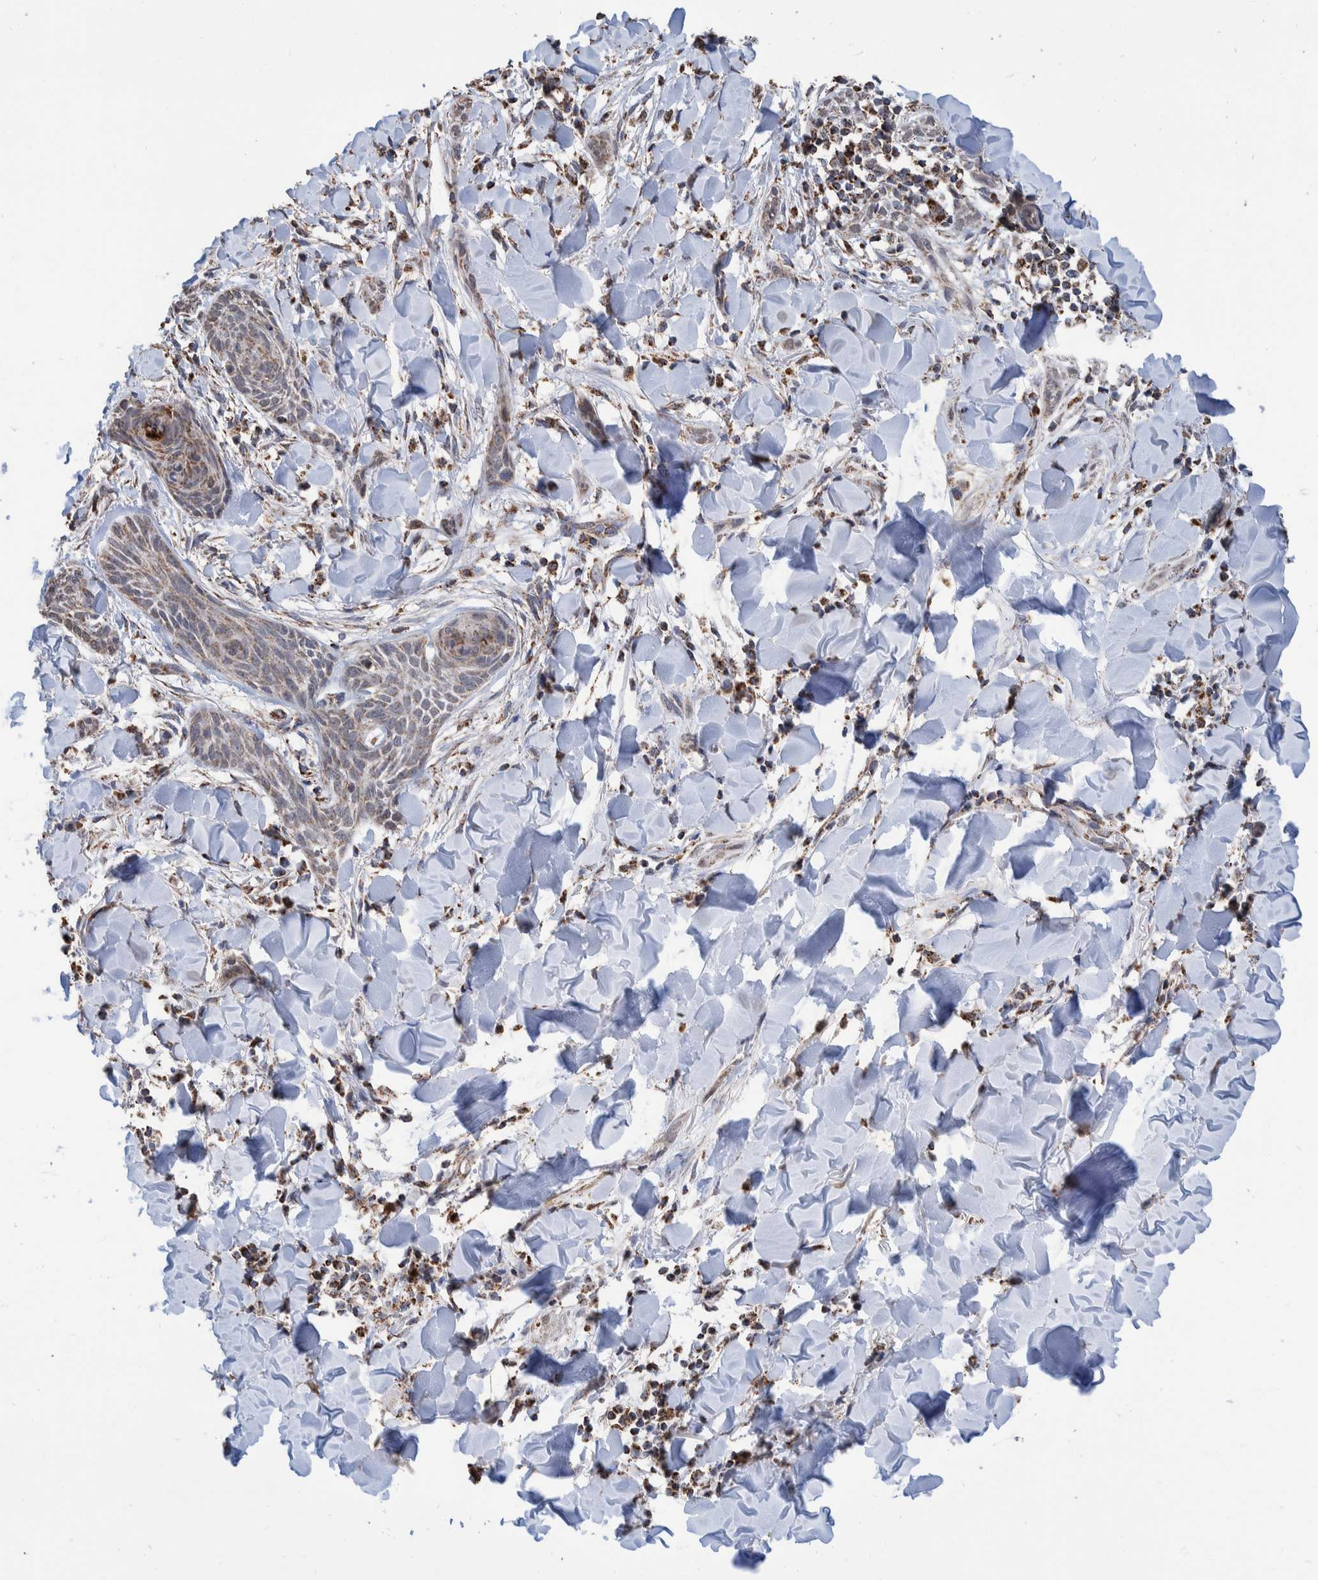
{"staining": {"intensity": "negative", "quantity": "none", "location": "none"}, "tissue": "skin cancer", "cell_type": "Tumor cells", "image_type": "cancer", "snomed": [{"axis": "morphology", "description": "Basal cell carcinoma"}, {"axis": "topography", "description": "Skin"}], "caption": "Immunohistochemical staining of skin basal cell carcinoma exhibits no significant staining in tumor cells.", "gene": "DECR1", "patient": {"sex": "female", "age": 59}}